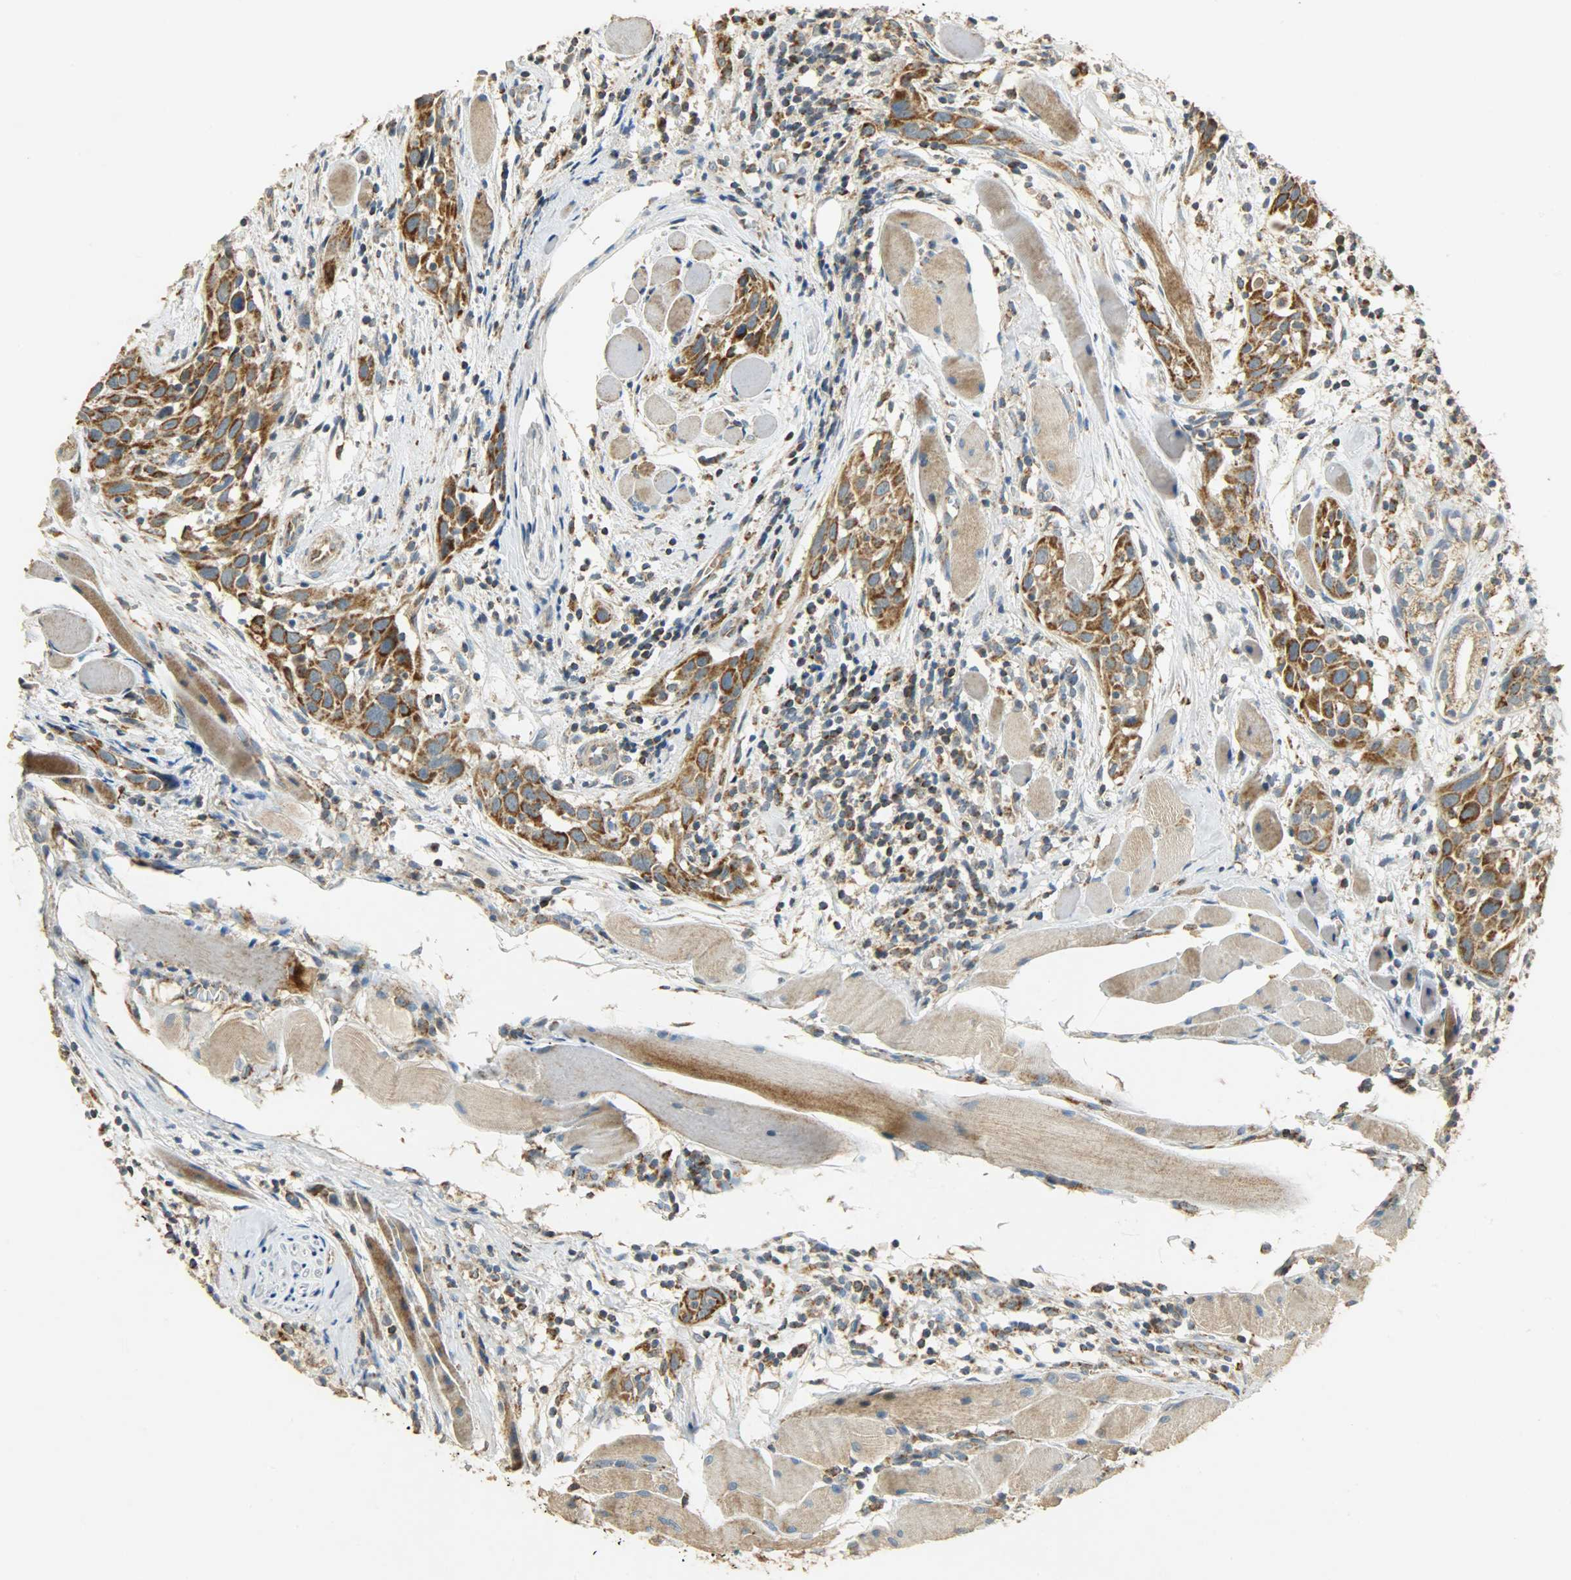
{"staining": {"intensity": "moderate", "quantity": ">75%", "location": "cytoplasmic/membranous"}, "tissue": "head and neck cancer", "cell_type": "Tumor cells", "image_type": "cancer", "snomed": [{"axis": "morphology", "description": "Squamous cell carcinoma, NOS"}, {"axis": "topography", "description": "Oral tissue"}, {"axis": "topography", "description": "Head-Neck"}], "caption": "Protein expression analysis of head and neck cancer (squamous cell carcinoma) displays moderate cytoplasmic/membranous expression in approximately >75% of tumor cells.", "gene": "HDHD5", "patient": {"sex": "female", "age": 50}}